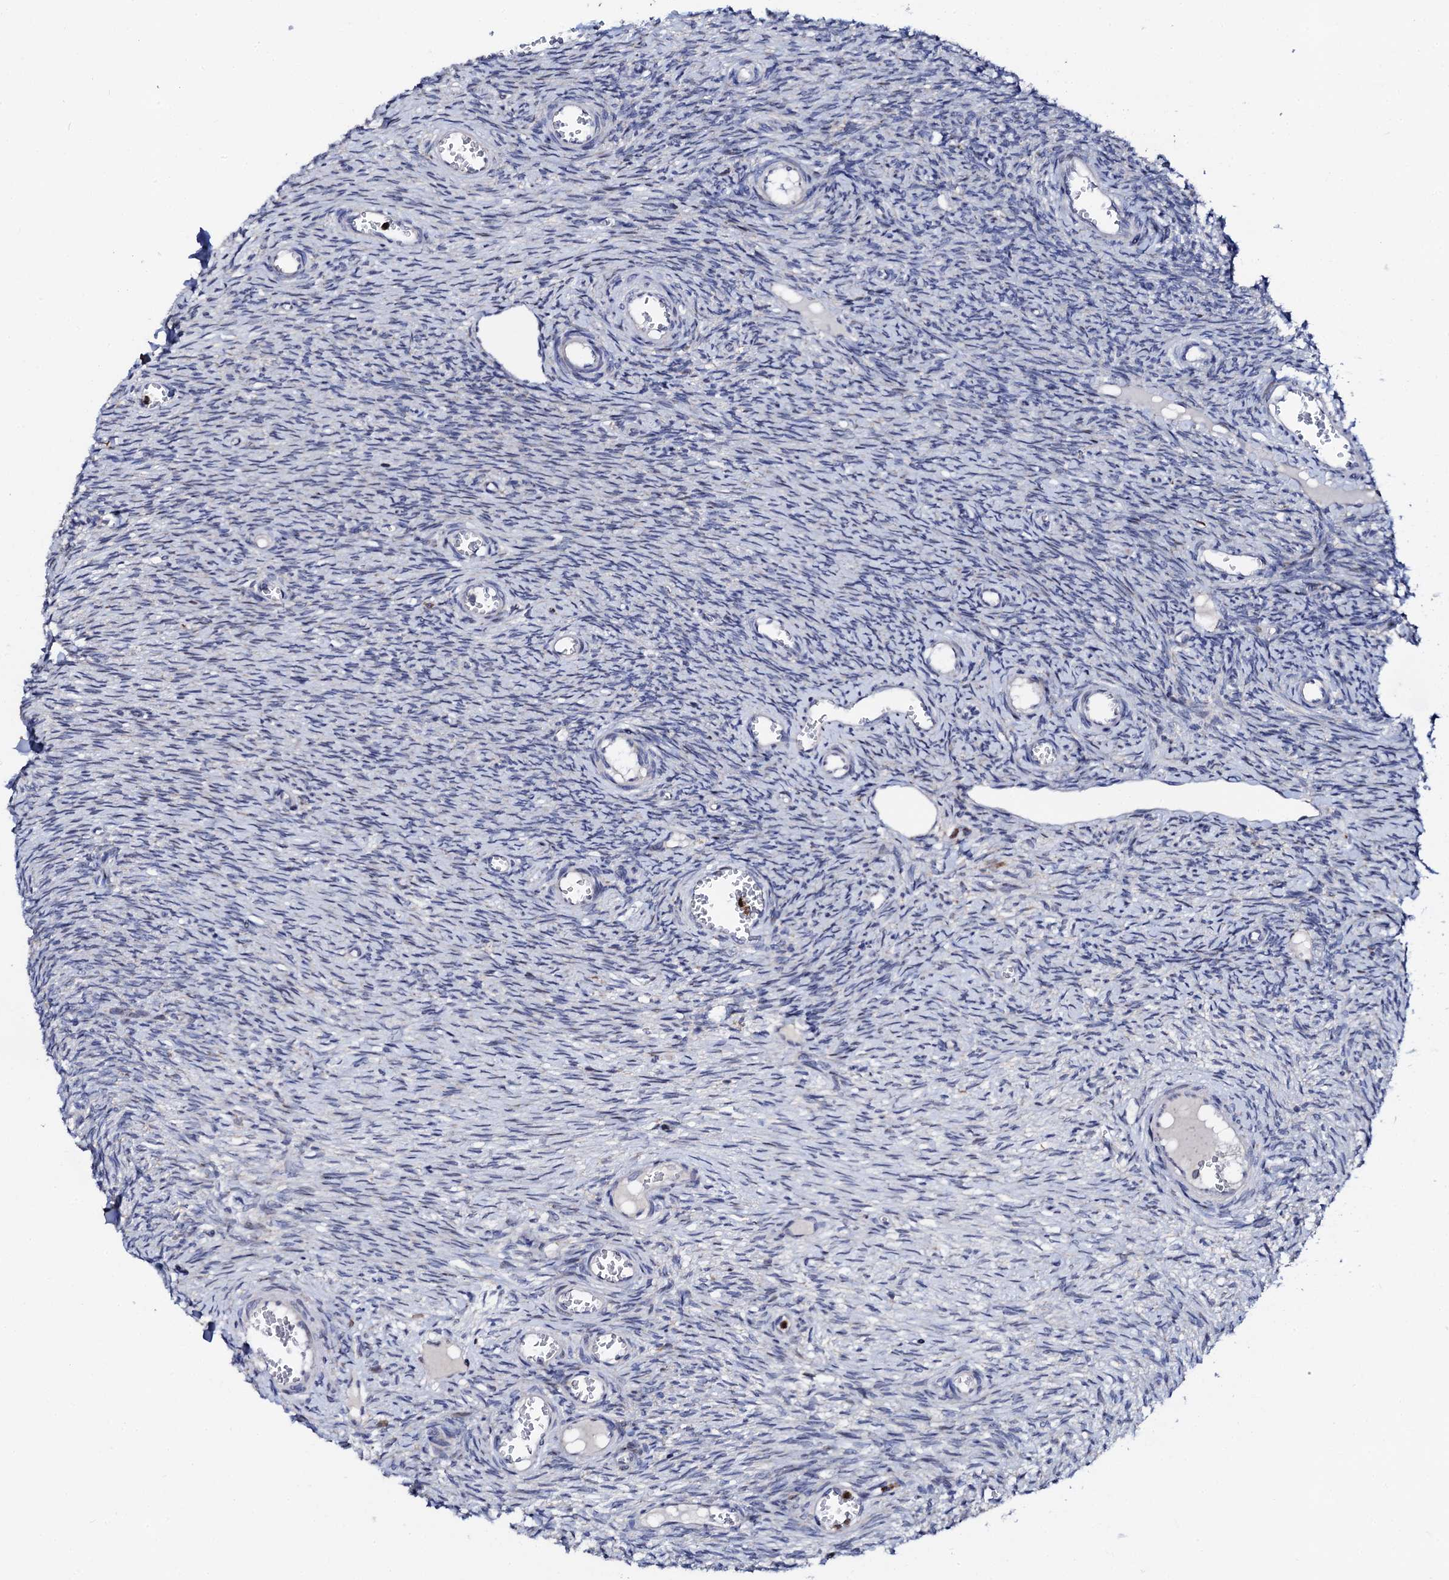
{"staining": {"intensity": "negative", "quantity": "none", "location": "none"}, "tissue": "ovary", "cell_type": "Ovarian stroma cells", "image_type": "normal", "snomed": [{"axis": "morphology", "description": "Normal tissue, NOS"}, {"axis": "topography", "description": "Ovary"}], "caption": "Immunohistochemical staining of benign ovary demonstrates no significant expression in ovarian stroma cells.", "gene": "TCIRG1", "patient": {"sex": "female", "age": 44}}